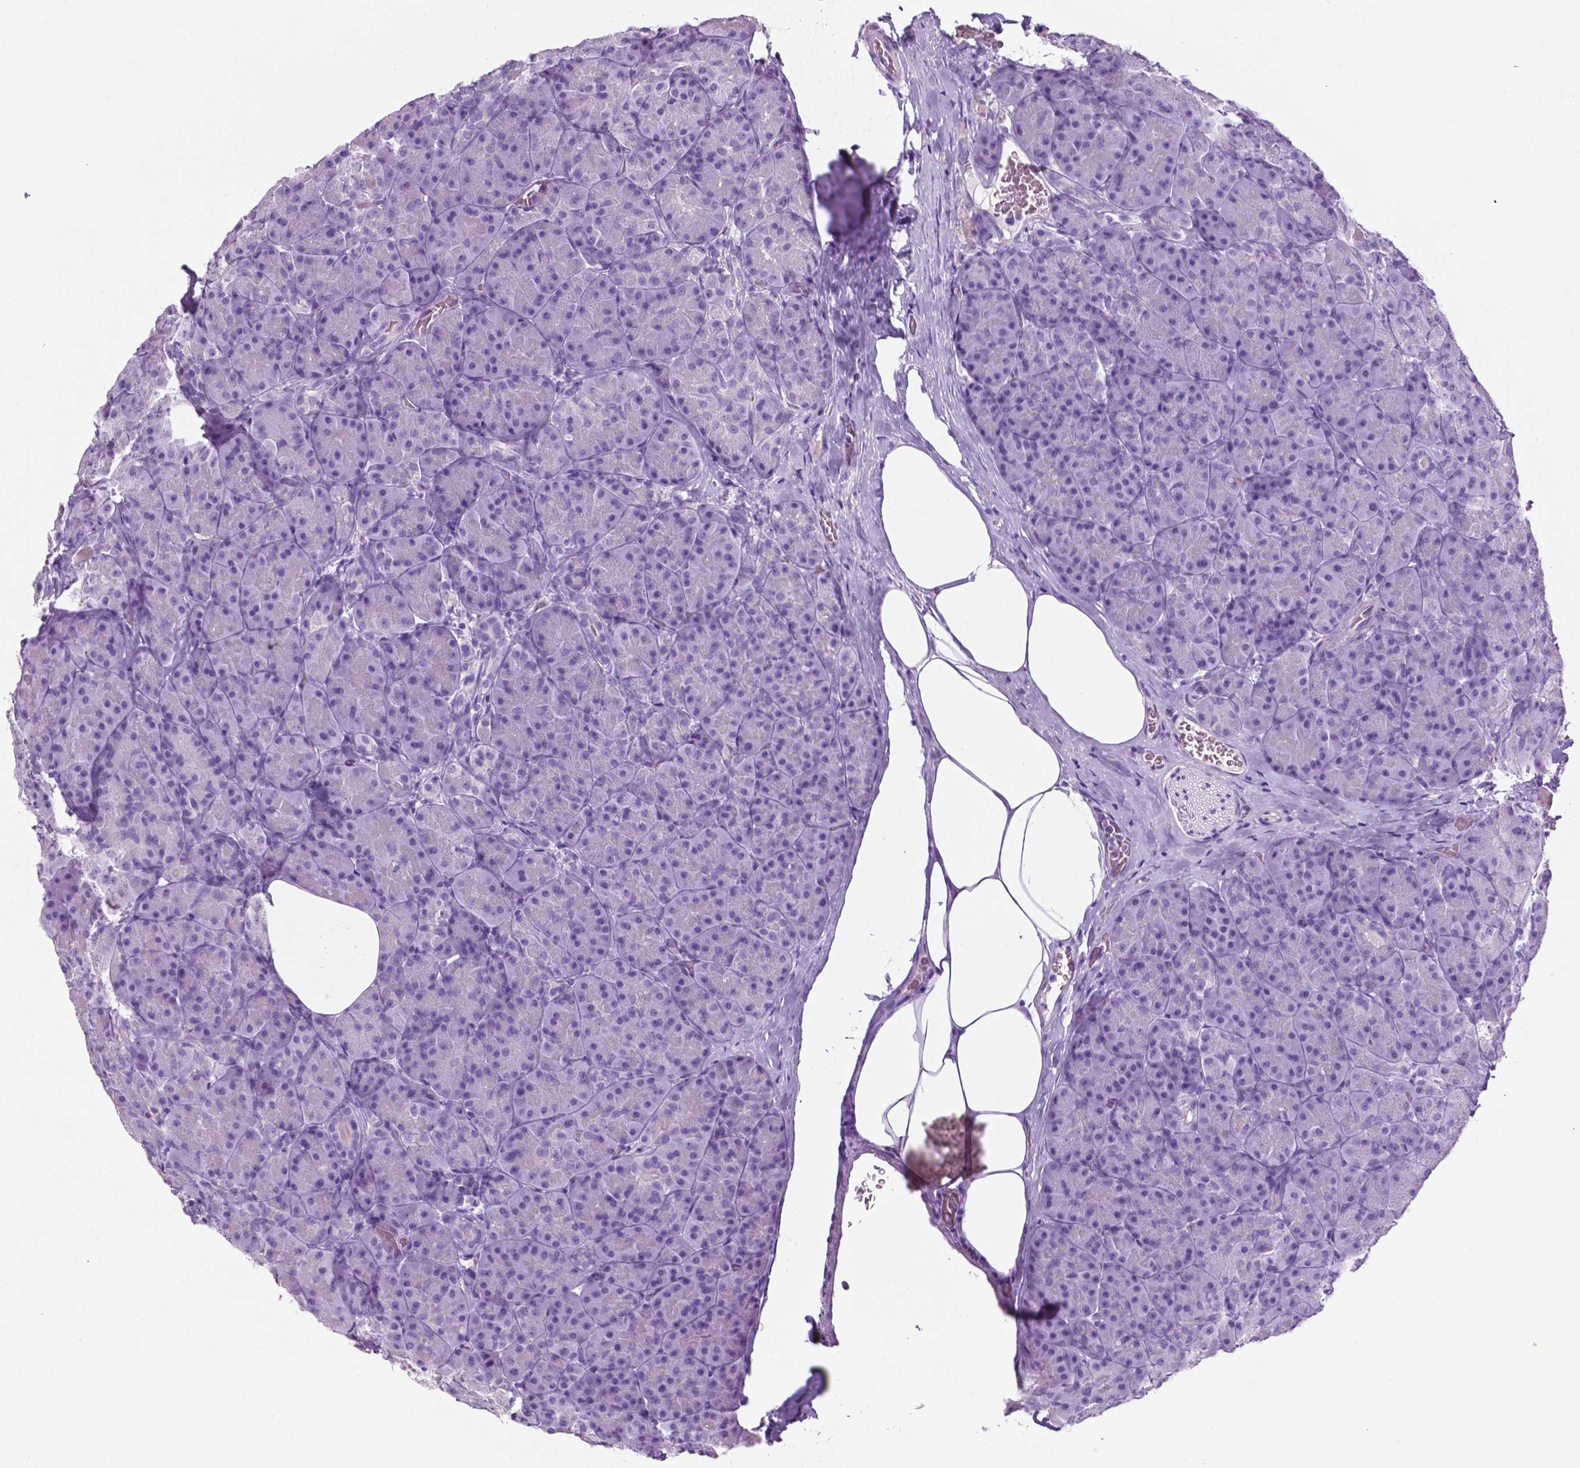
{"staining": {"intensity": "negative", "quantity": "none", "location": "none"}, "tissue": "pancreas", "cell_type": "Exocrine glandular cells", "image_type": "normal", "snomed": [{"axis": "morphology", "description": "Normal tissue, NOS"}, {"axis": "topography", "description": "Pancreas"}], "caption": "Pancreas was stained to show a protein in brown. There is no significant staining in exocrine glandular cells. (DAB IHC, high magnification).", "gene": "PHGR1", "patient": {"sex": "male", "age": 57}}